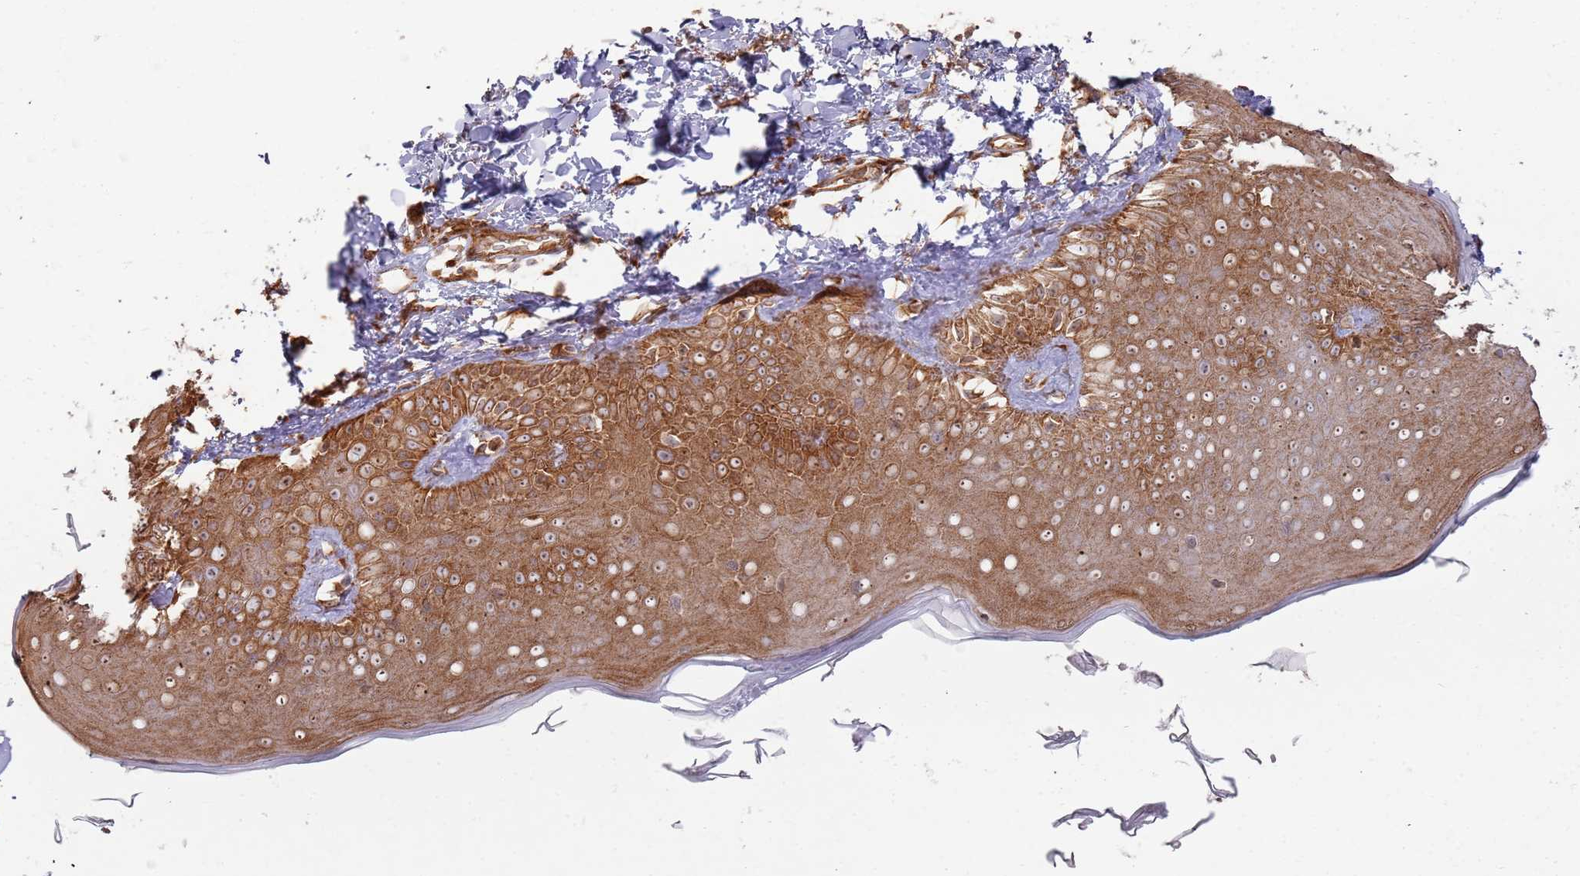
{"staining": {"intensity": "moderate", "quantity": ">75%", "location": "cytoplasmic/membranous"}, "tissue": "skin", "cell_type": "Fibroblasts", "image_type": "normal", "snomed": [{"axis": "morphology", "description": "Normal tissue, NOS"}, {"axis": "topography", "description": "Skin"}], "caption": "A brown stain labels moderate cytoplasmic/membranous staining of a protein in fibroblasts of unremarkable human skin. (DAB (3,3'-diaminobenzidine) IHC with brightfield microscopy, high magnification).", "gene": "PHF21A", "patient": {"sex": "male", "age": 52}}